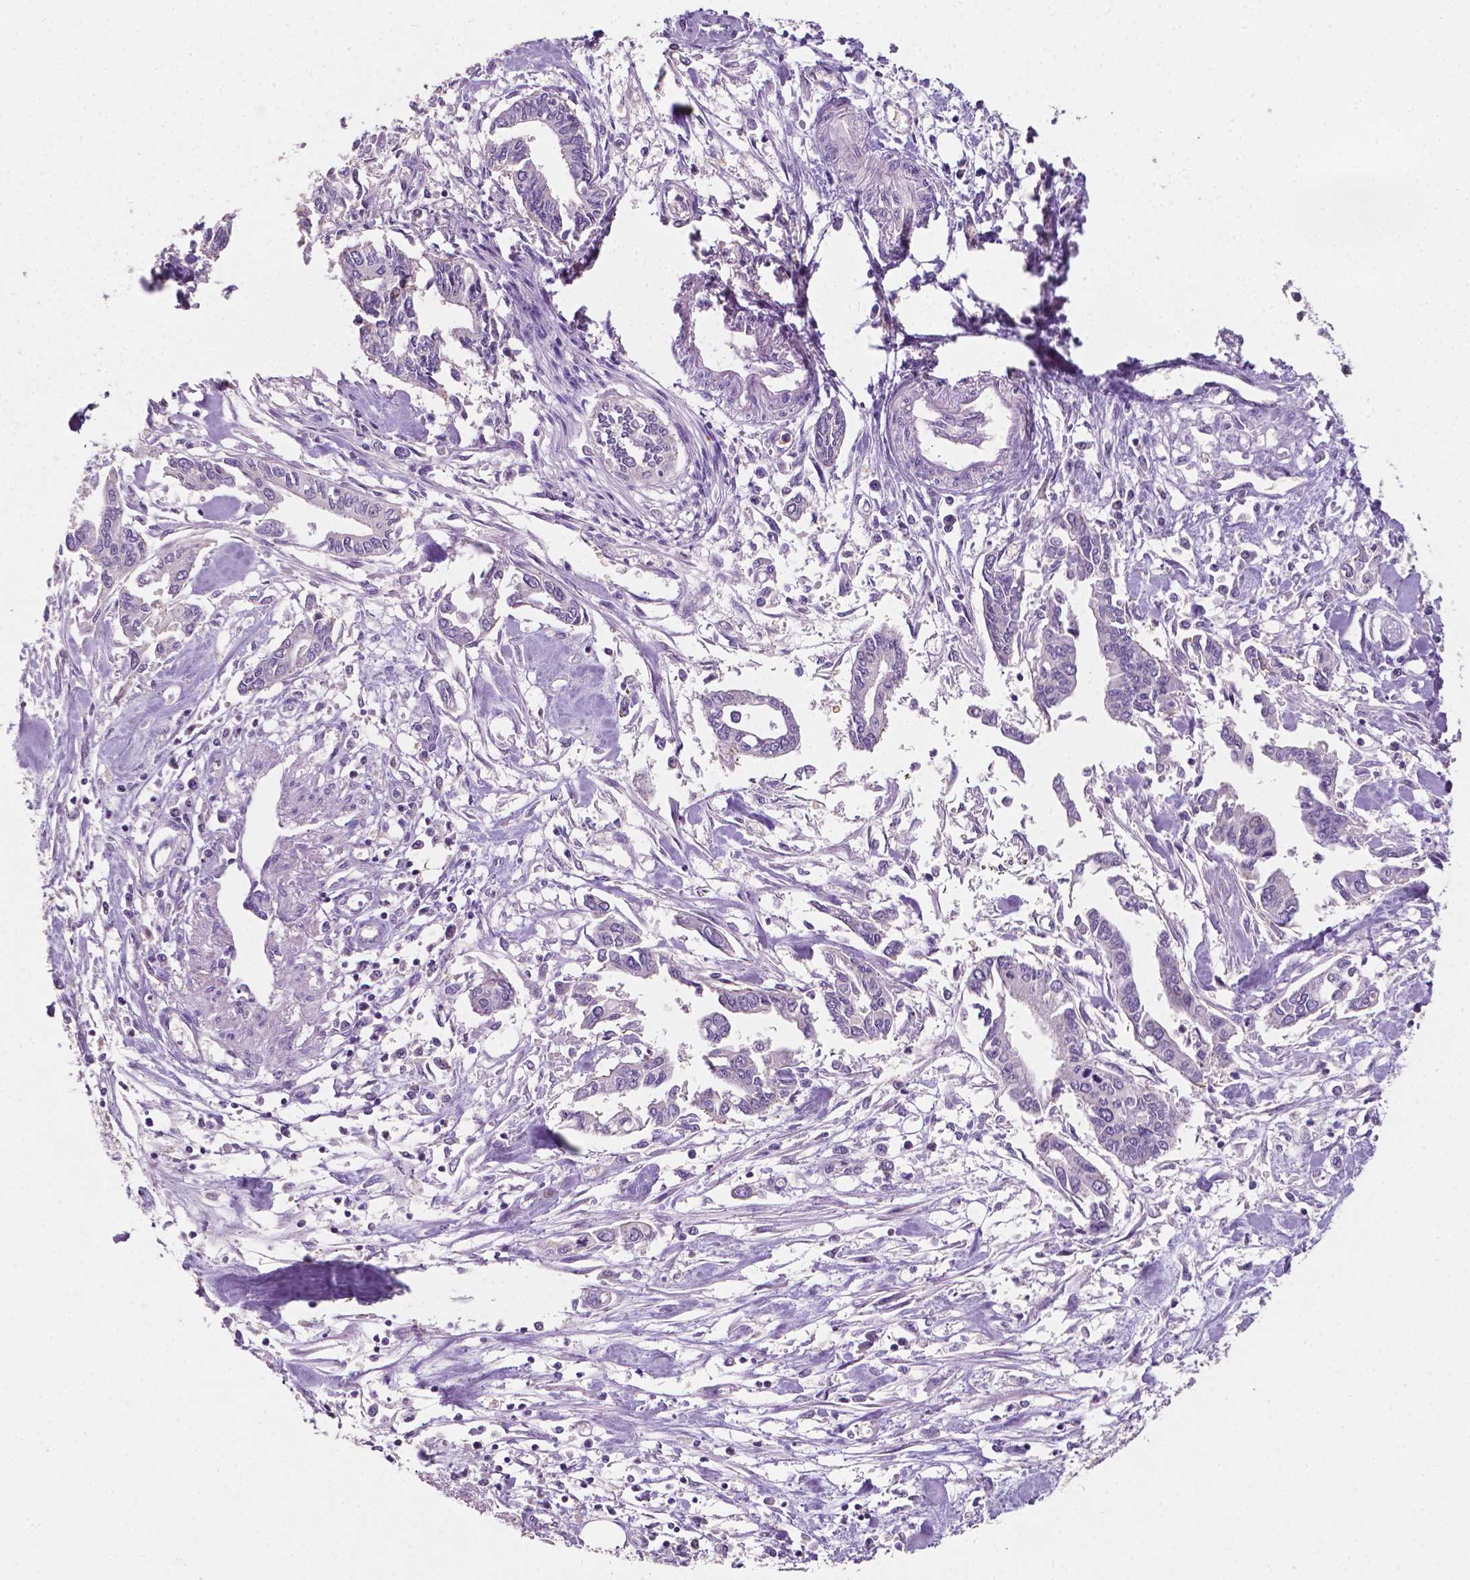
{"staining": {"intensity": "negative", "quantity": "none", "location": "none"}, "tissue": "pancreatic cancer", "cell_type": "Tumor cells", "image_type": "cancer", "snomed": [{"axis": "morphology", "description": "Adenocarcinoma, NOS"}, {"axis": "topography", "description": "Pancreas"}], "caption": "This histopathology image is of pancreatic cancer stained with immunohistochemistry to label a protein in brown with the nuclei are counter-stained blue. There is no positivity in tumor cells.", "gene": "EGFR", "patient": {"sex": "male", "age": 60}}